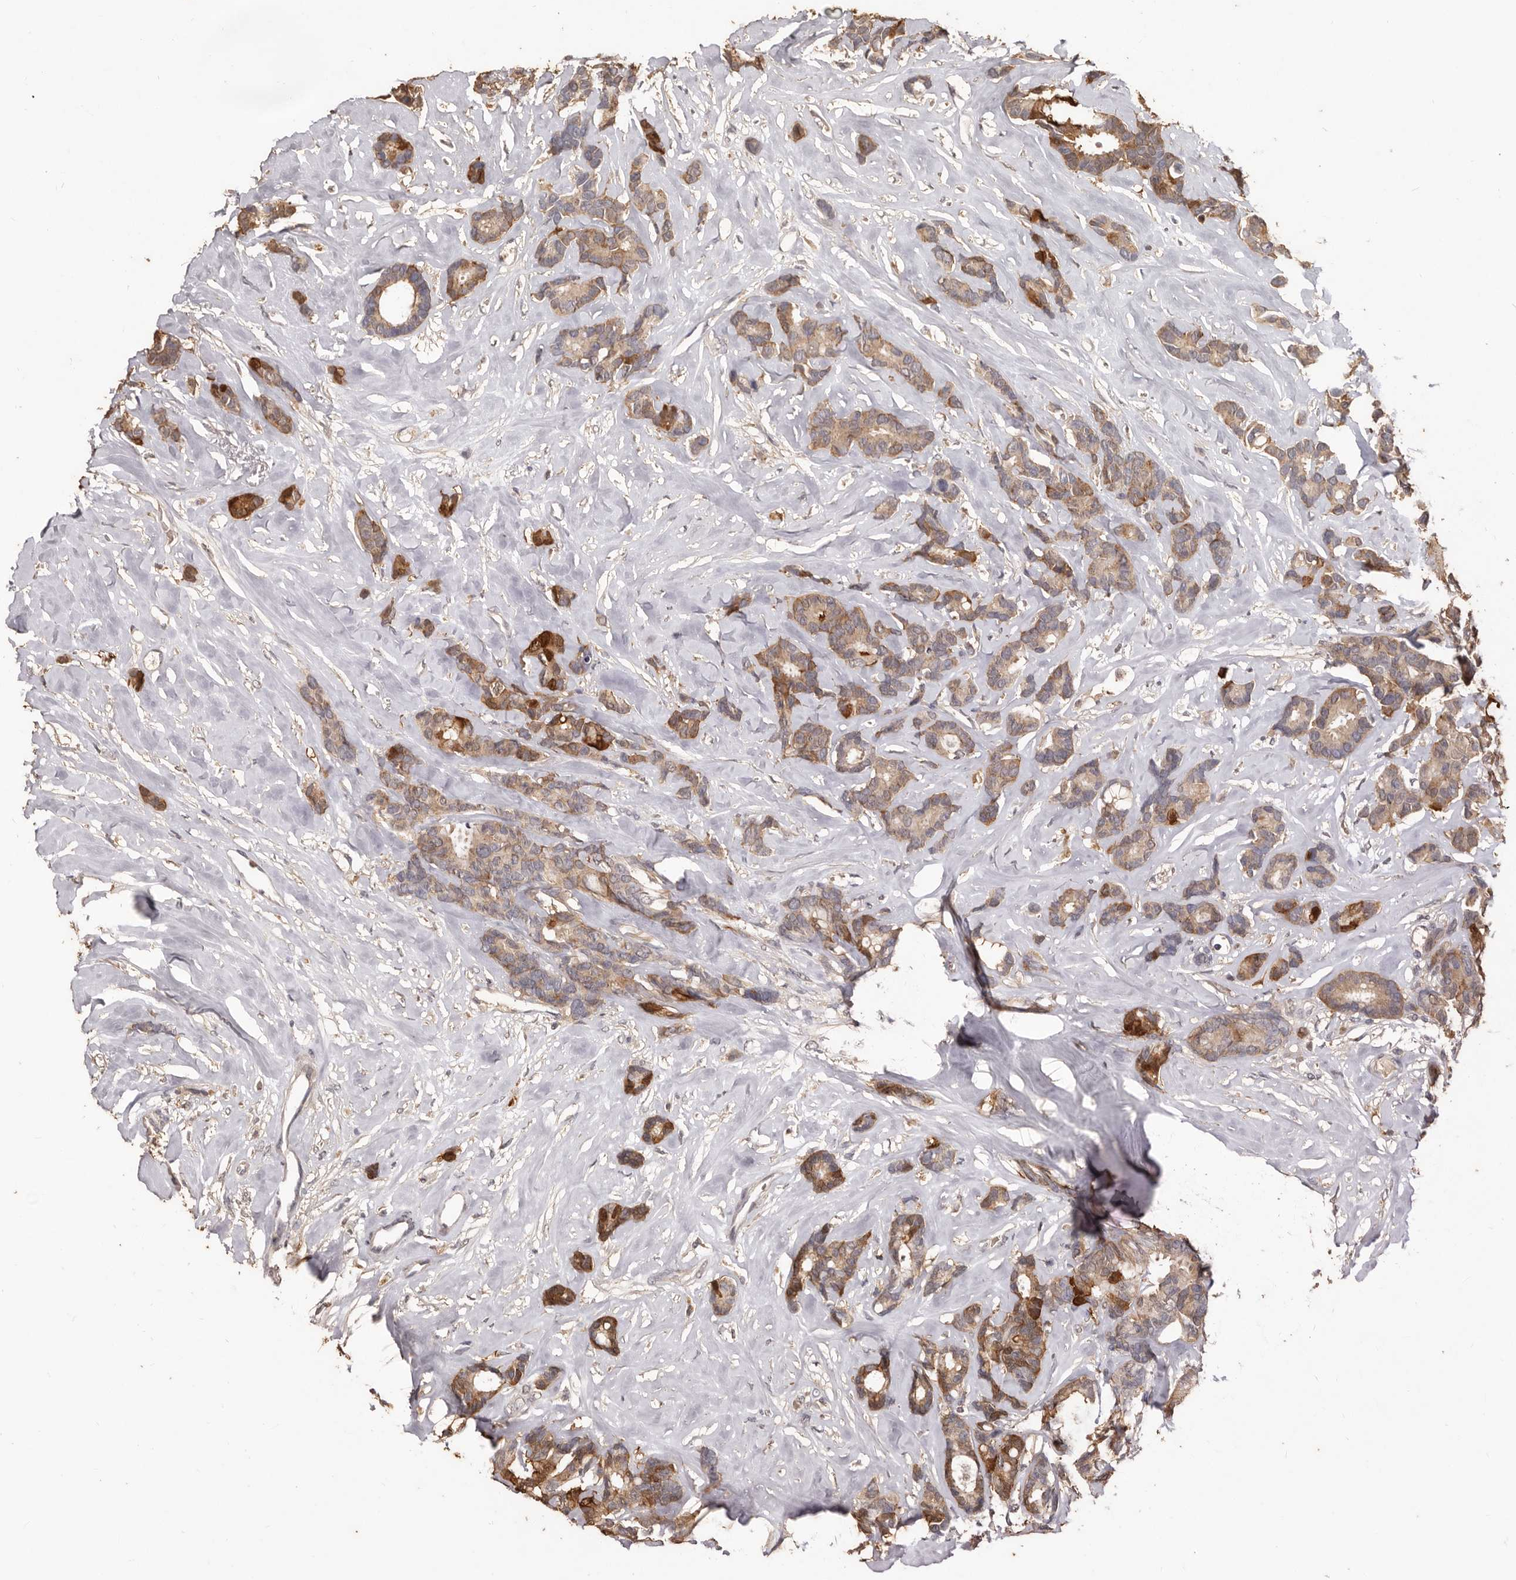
{"staining": {"intensity": "strong", "quantity": "25%-75%", "location": "cytoplasmic/membranous"}, "tissue": "breast cancer", "cell_type": "Tumor cells", "image_type": "cancer", "snomed": [{"axis": "morphology", "description": "Duct carcinoma"}, {"axis": "topography", "description": "Breast"}], "caption": "Breast cancer was stained to show a protein in brown. There is high levels of strong cytoplasmic/membranous staining in about 25%-75% of tumor cells. (DAB (3,3'-diaminobenzidine) IHC with brightfield microscopy, high magnification).", "gene": "INAVA", "patient": {"sex": "female", "age": 87}}